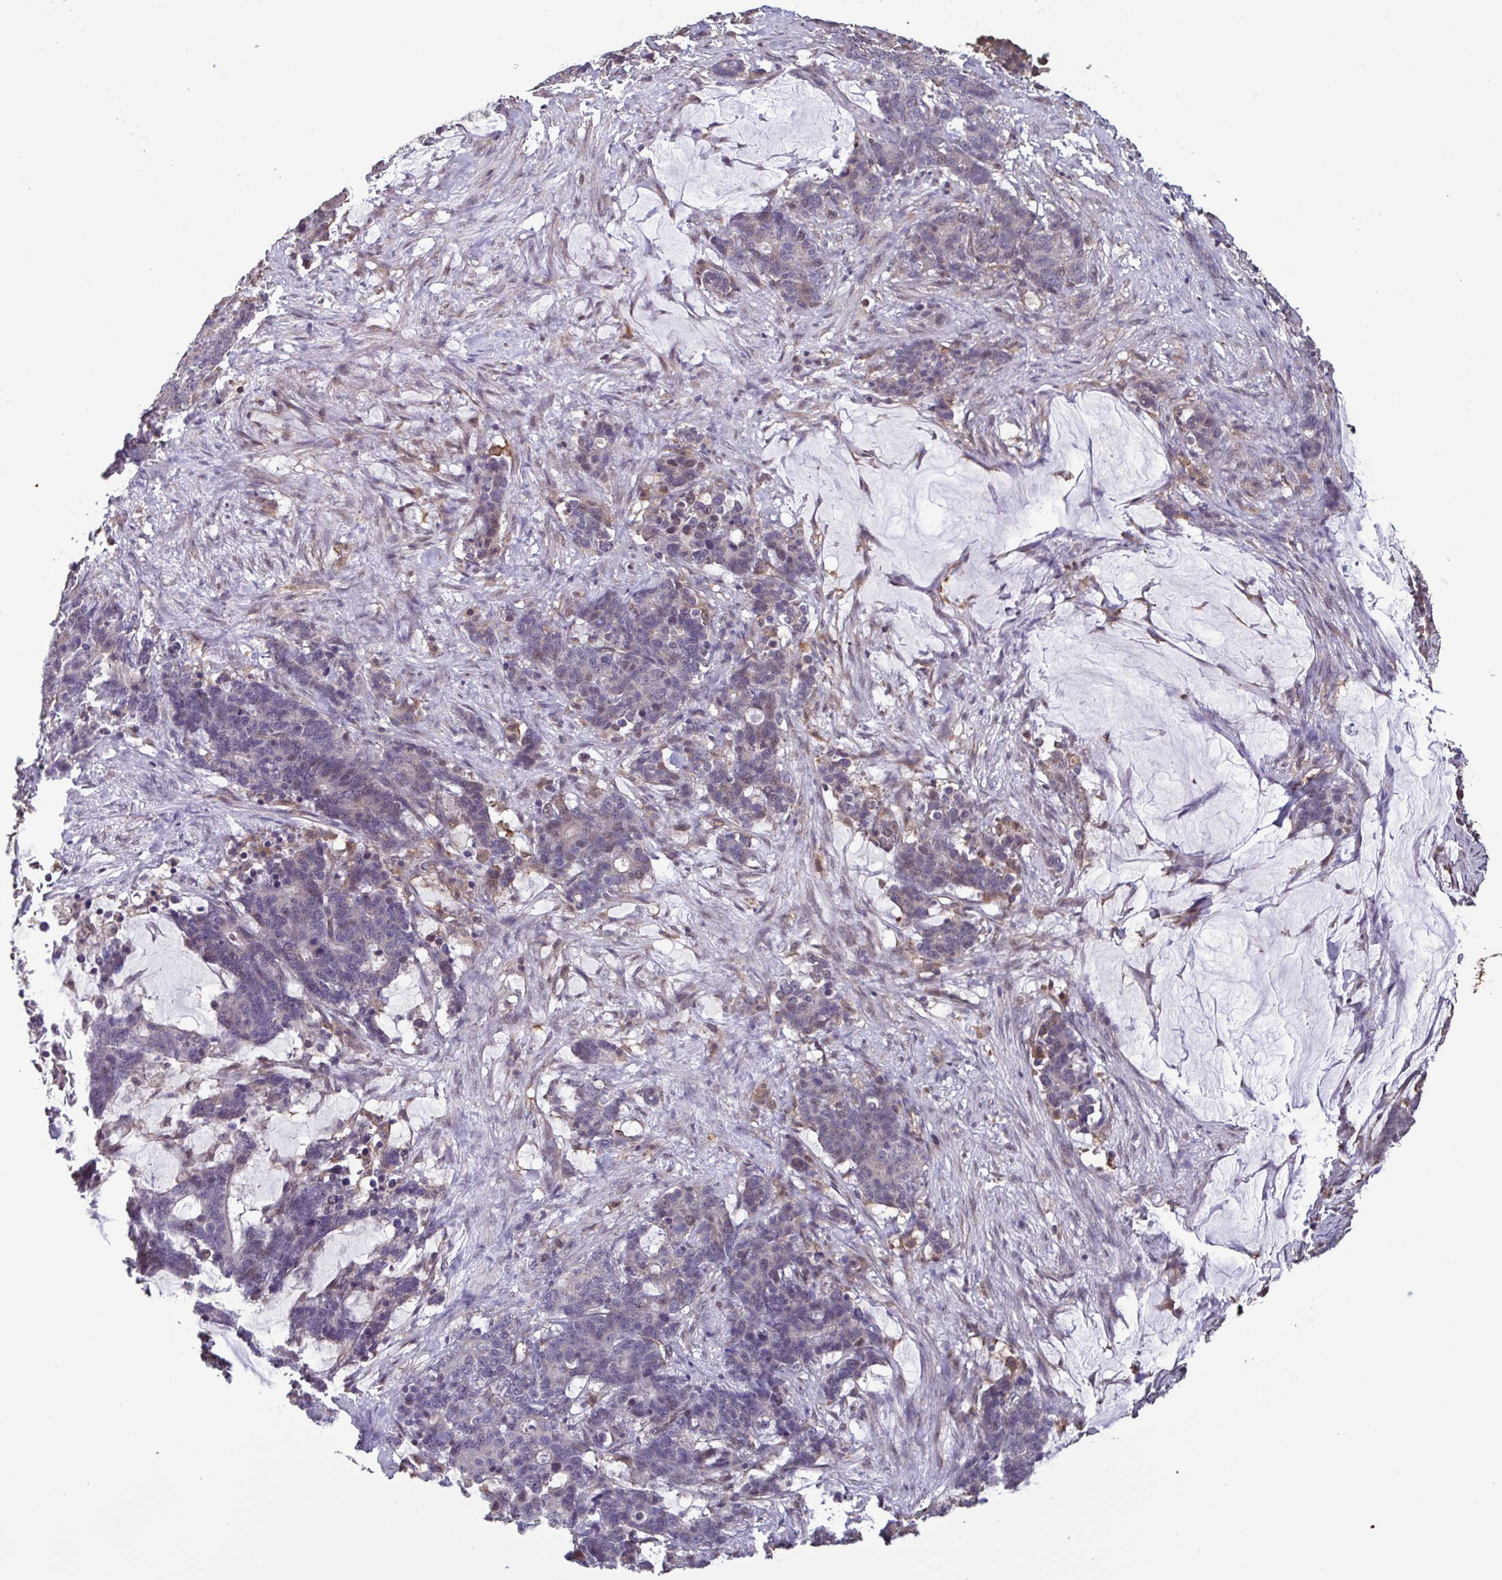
{"staining": {"intensity": "negative", "quantity": "none", "location": "none"}, "tissue": "stomach cancer", "cell_type": "Tumor cells", "image_type": "cancer", "snomed": [{"axis": "morphology", "description": "Normal tissue, NOS"}, {"axis": "morphology", "description": "Adenocarcinoma, NOS"}, {"axis": "topography", "description": "Stomach"}], "caption": "Immunohistochemical staining of stomach cancer demonstrates no significant positivity in tumor cells.", "gene": "ZNF200", "patient": {"sex": "female", "age": 64}}